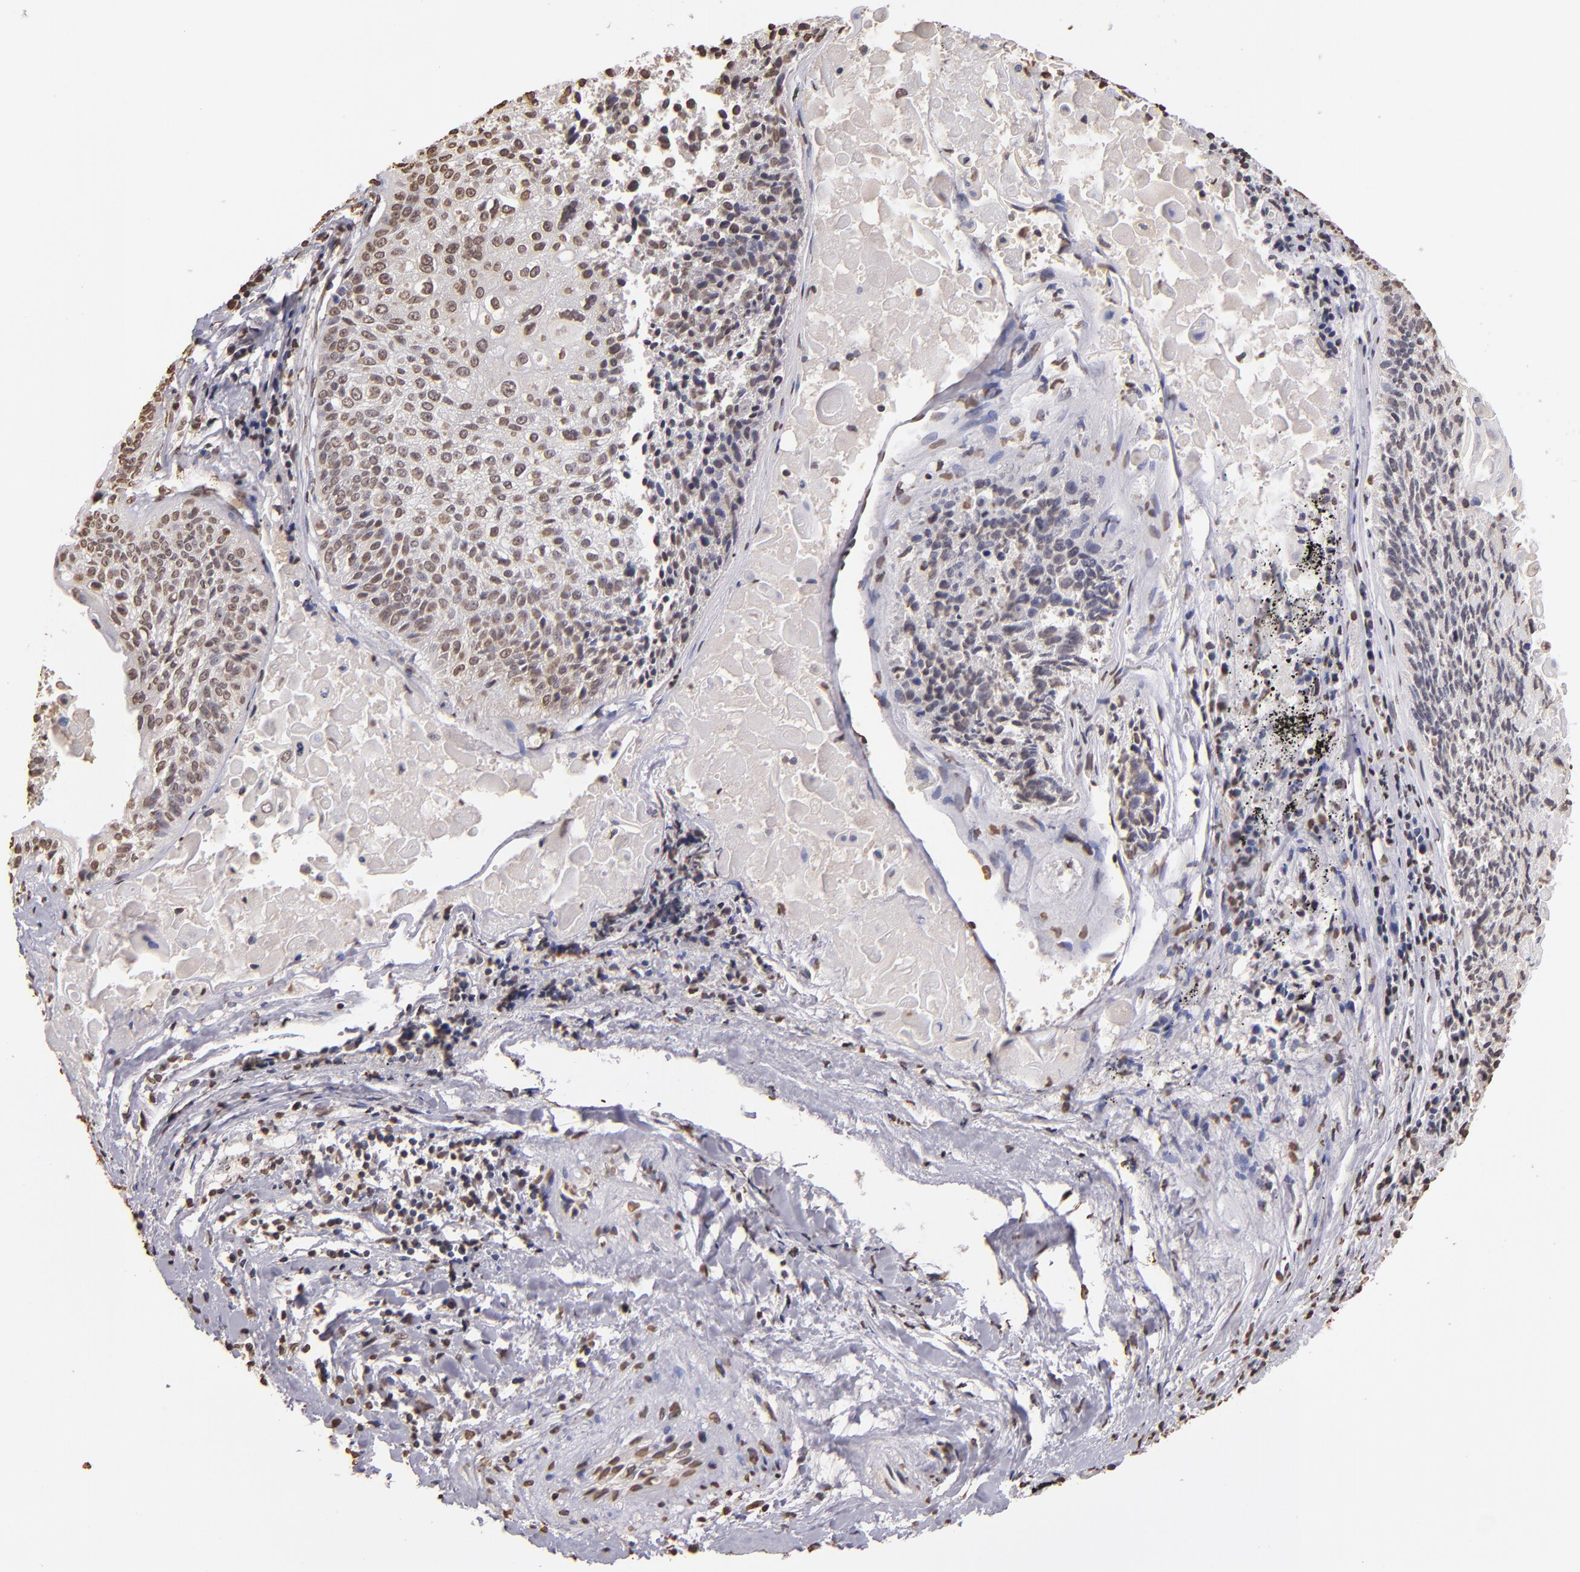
{"staining": {"intensity": "weak", "quantity": "<25%", "location": "nuclear"}, "tissue": "lung cancer", "cell_type": "Tumor cells", "image_type": "cancer", "snomed": [{"axis": "morphology", "description": "Adenocarcinoma, NOS"}, {"axis": "topography", "description": "Lung"}], "caption": "Lung cancer (adenocarcinoma) was stained to show a protein in brown. There is no significant expression in tumor cells.", "gene": "LBX1", "patient": {"sex": "male", "age": 60}}